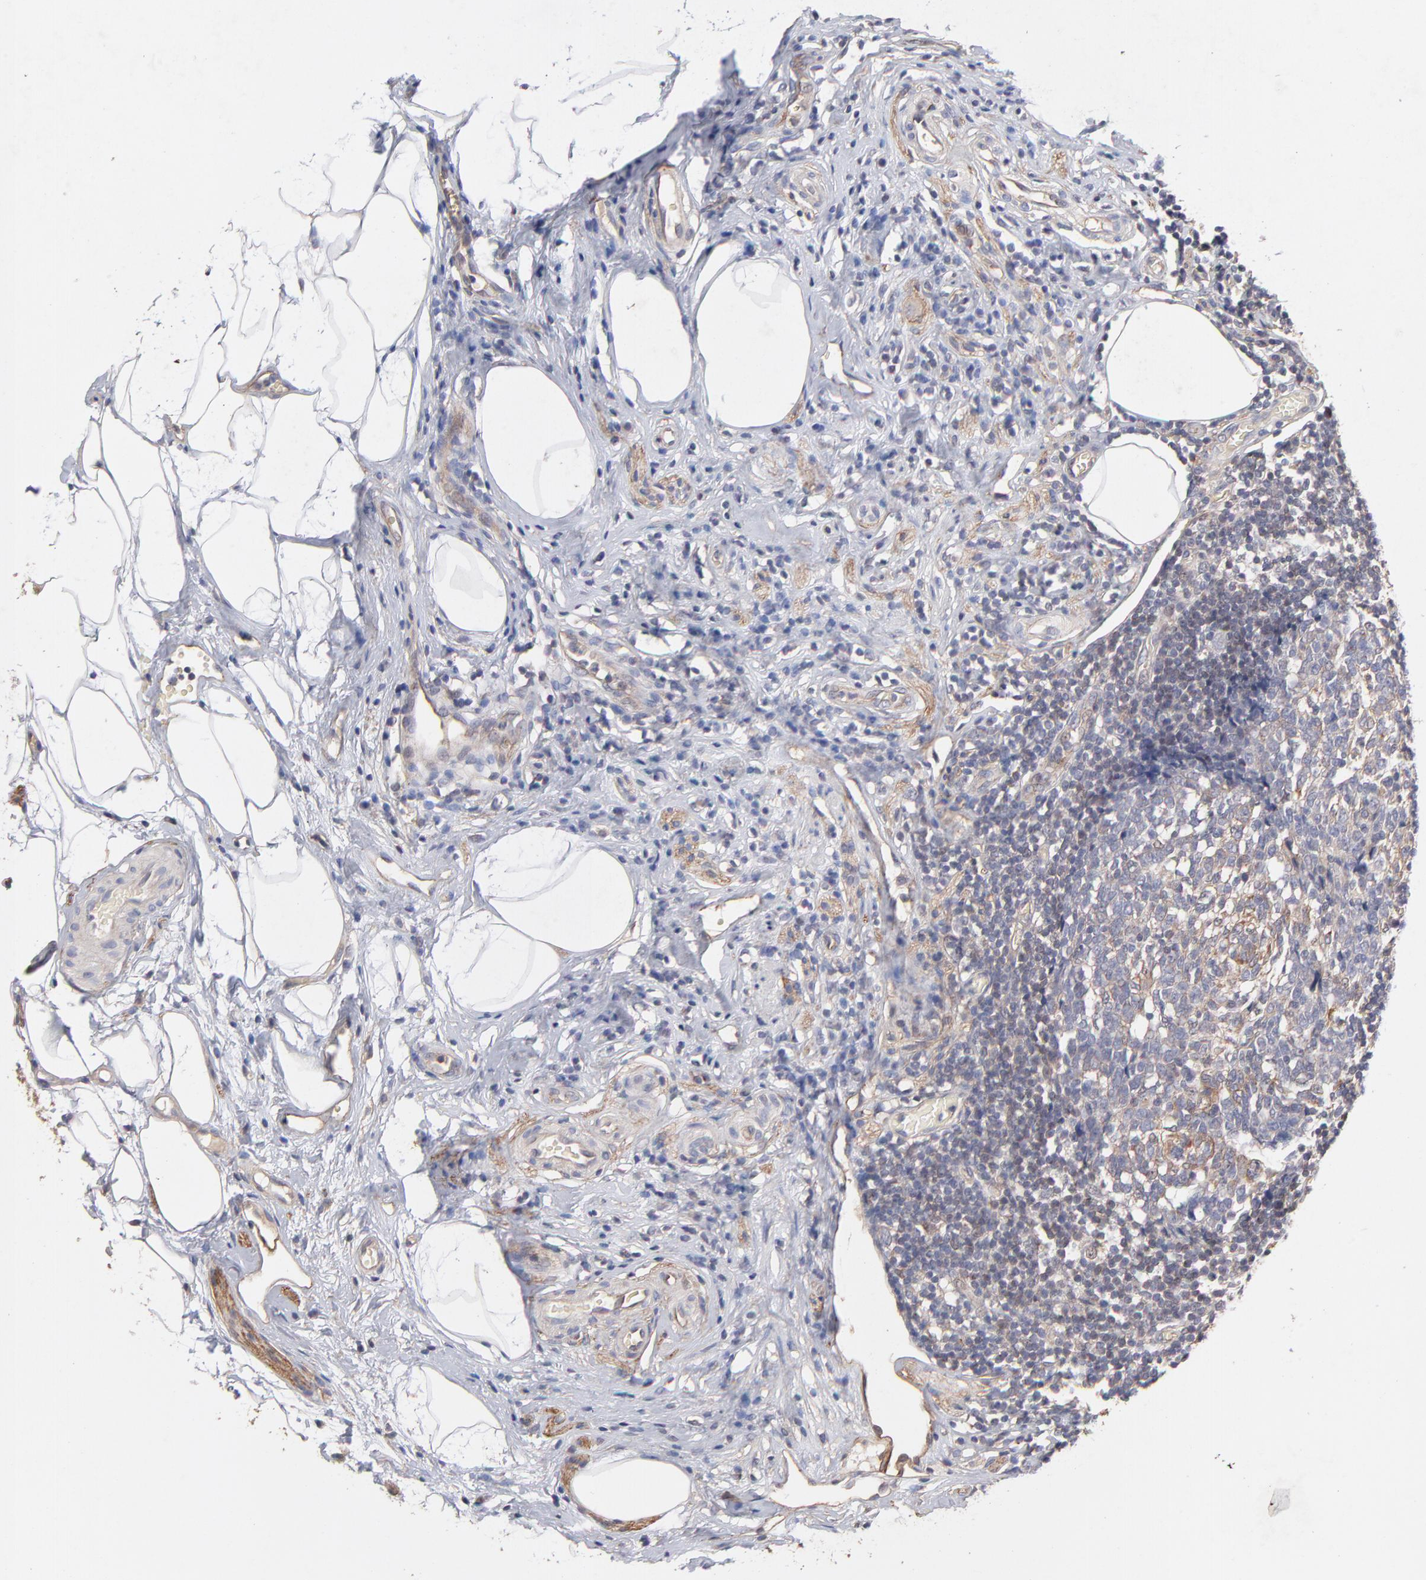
{"staining": {"intensity": "moderate", "quantity": "25%-75%", "location": "cytoplasmic/membranous"}, "tissue": "appendix", "cell_type": "Lymphoid tissue", "image_type": "normal", "snomed": [{"axis": "morphology", "description": "Normal tissue, NOS"}, {"axis": "topography", "description": "Appendix"}], "caption": "This histopathology image exhibits benign appendix stained with immunohistochemistry to label a protein in brown. The cytoplasmic/membranous of lymphoid tissue show moderate positivity for the protein. Nuclei are counter-stained blue.", "gene": "STAP2", "patient": {"sex": "male", "age": 38}}